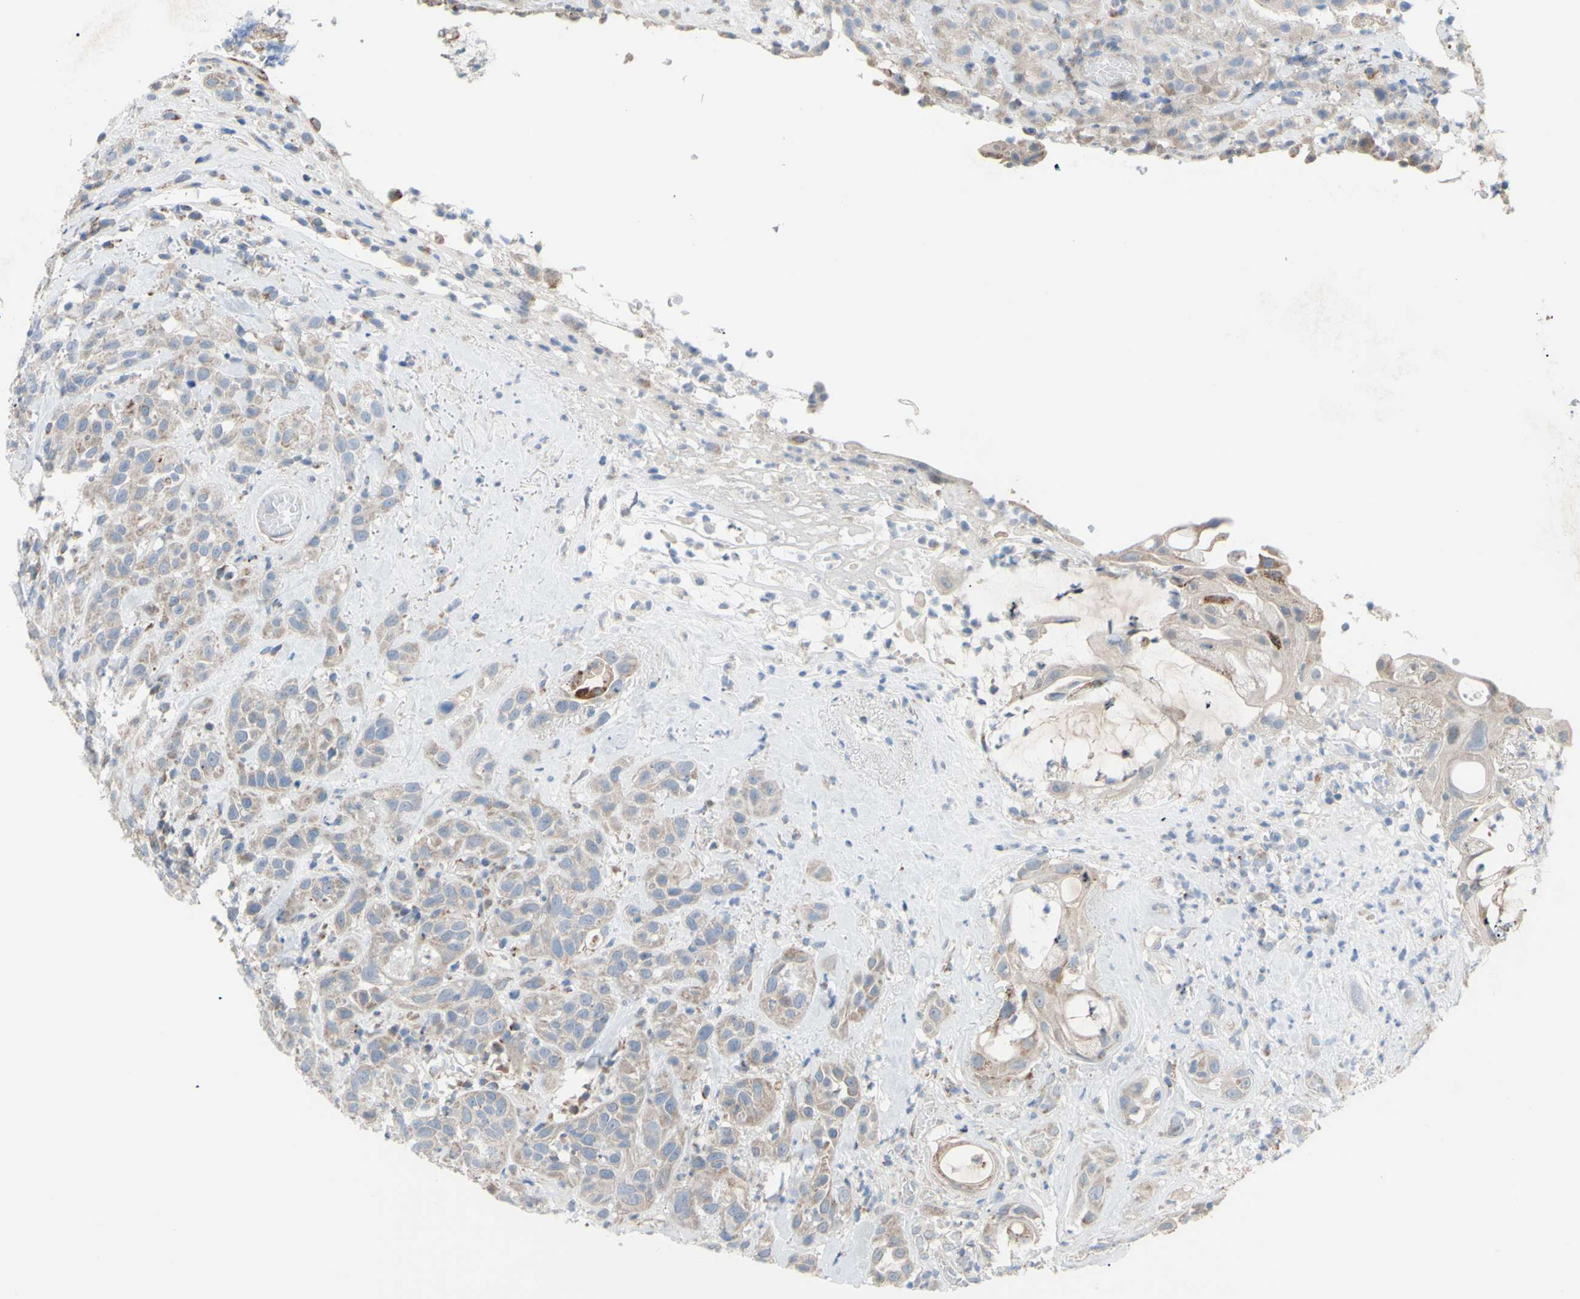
{"staining": {"intensity": "weak", "quantity": ">75%", "location": "cytoplasmic/membranous"}, "tissue": "head and neck cancer", "cell_type": "Tumor cells", "image_type": "cancer", "snomed": [{"axis": "morphology", "description": "Squamous cell carcinoma, NOS"}, {"axis": "topography", "description": "Head-Neck"}], "caption": "Approximately >75% of tumor cells in squamous cell carcinoma (head and neck) exhibit weak cytoplasmic/membranous protein staining as visualized by brown immunohistochemical staining.", "gene": "GLT8D1", "patient": {"sex": "male", "age": 62}}